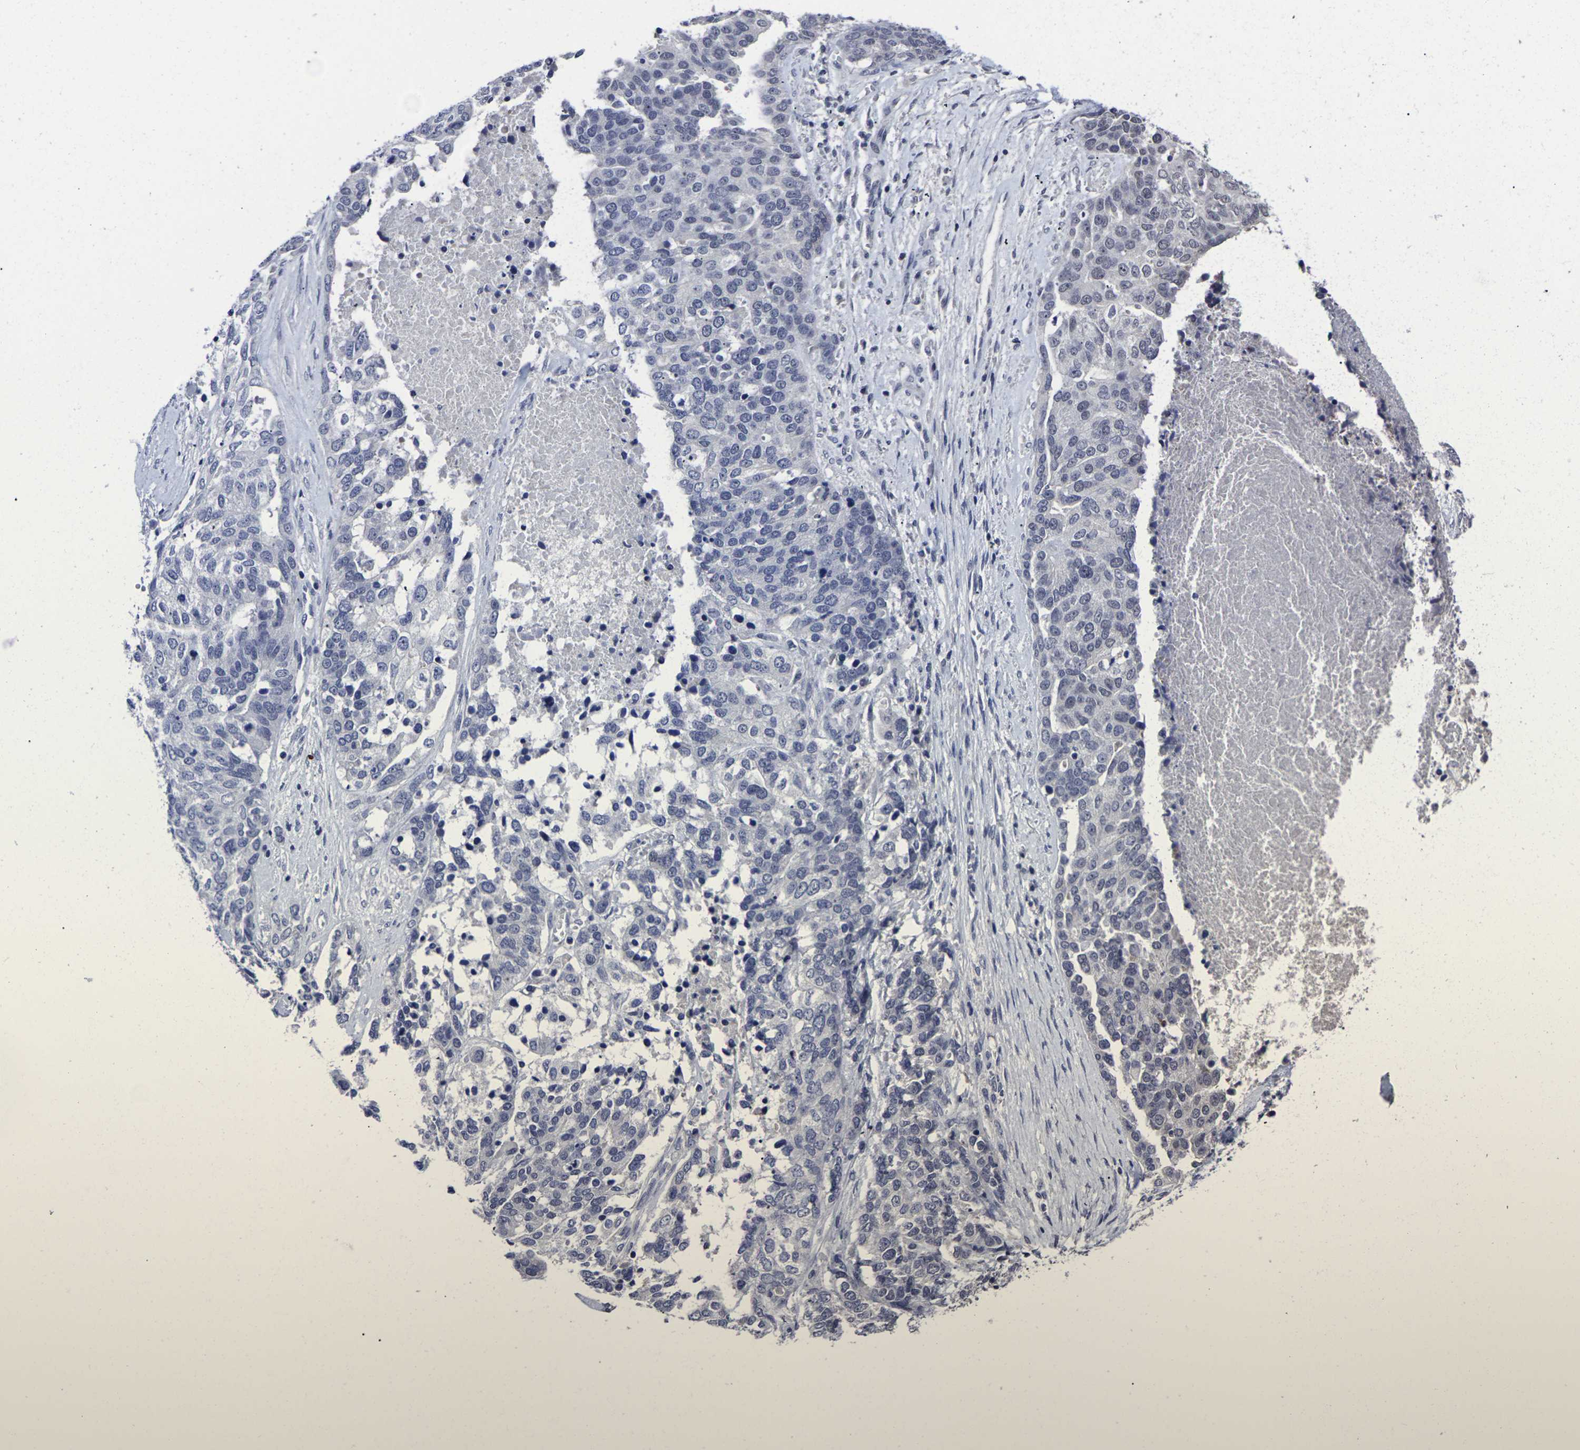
{"staining": {"intensity": "negative", "quantity": "none", "location": "none"}, "tissue": "ovarian cancer", "cell_type": "Tumor cells", "image_type": "cancer", "snomed": [{"axis": "morphology", "description": "Cystadenocarcinoma, serous, NOS"}, {"axis": "topography", "description": "Ovary"}], "caption": "The photomicrograph displays no staining of tumor cells in ovarian cancer (serous cystadenocarcinoma).", "gene": "MSANTD4", "patient": {"sex": "female", "age": 44}}